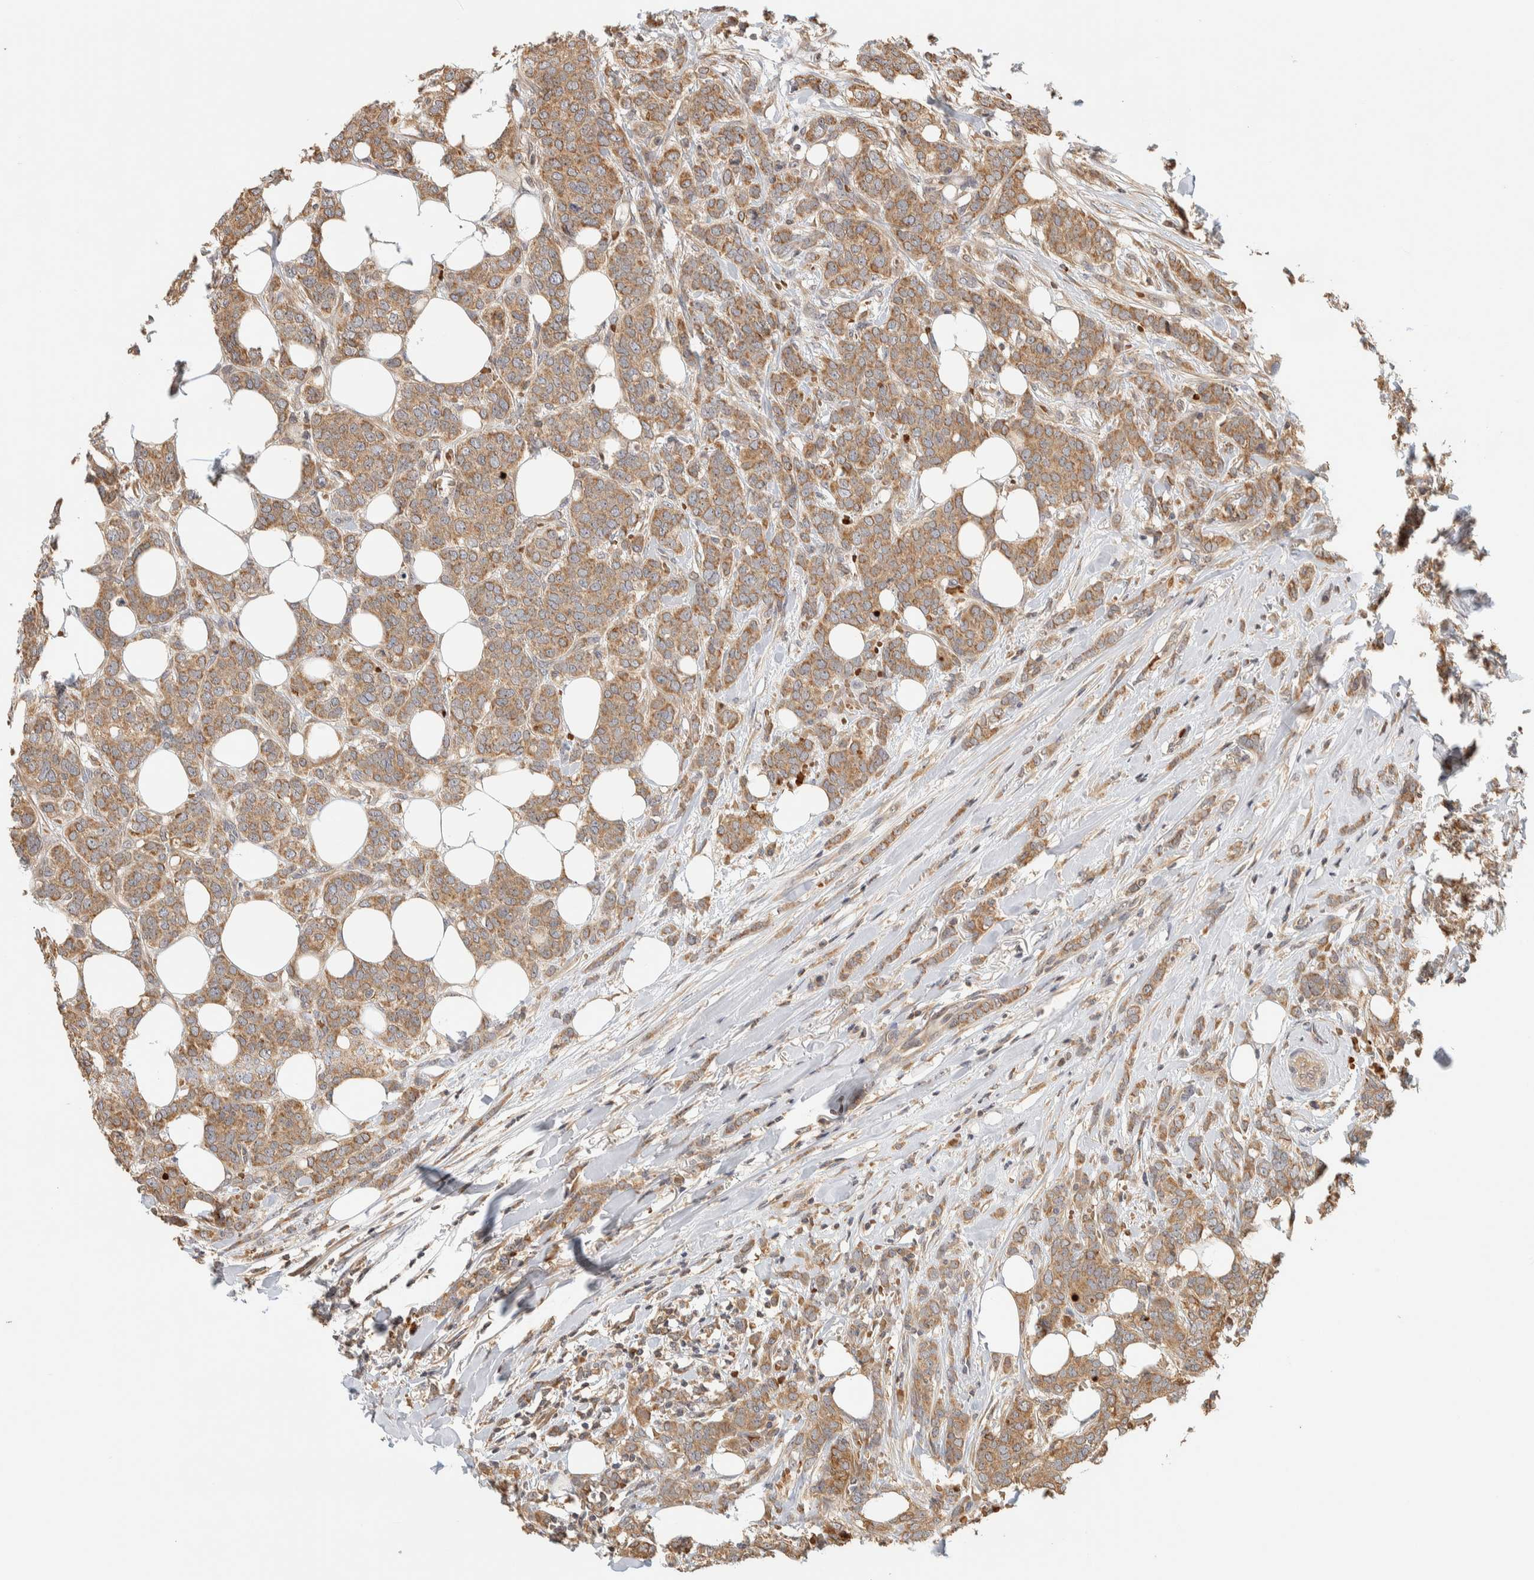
{"staining": {"intensity": "moderate", "quantity": ">75%", "location": "cytoplasmic/membranous"}, "tissue": "breast cancer", "cell_type": "Tumor cells", "image_type": "cancer", "snomed": [{"axis": "morphology", "description": "Lobular carcinoma"}, {"axis": "topography", "description": "Skin"}, {"axis": "topography", "description": "Breast"}], "caption": "Protein analysis of breast cancer tissue displays moderate cytoplasmic/membranous positivity in about >75% of tumor cells.", "gene": "TTI2", "patient": {"sex": "female", "age": 46}}